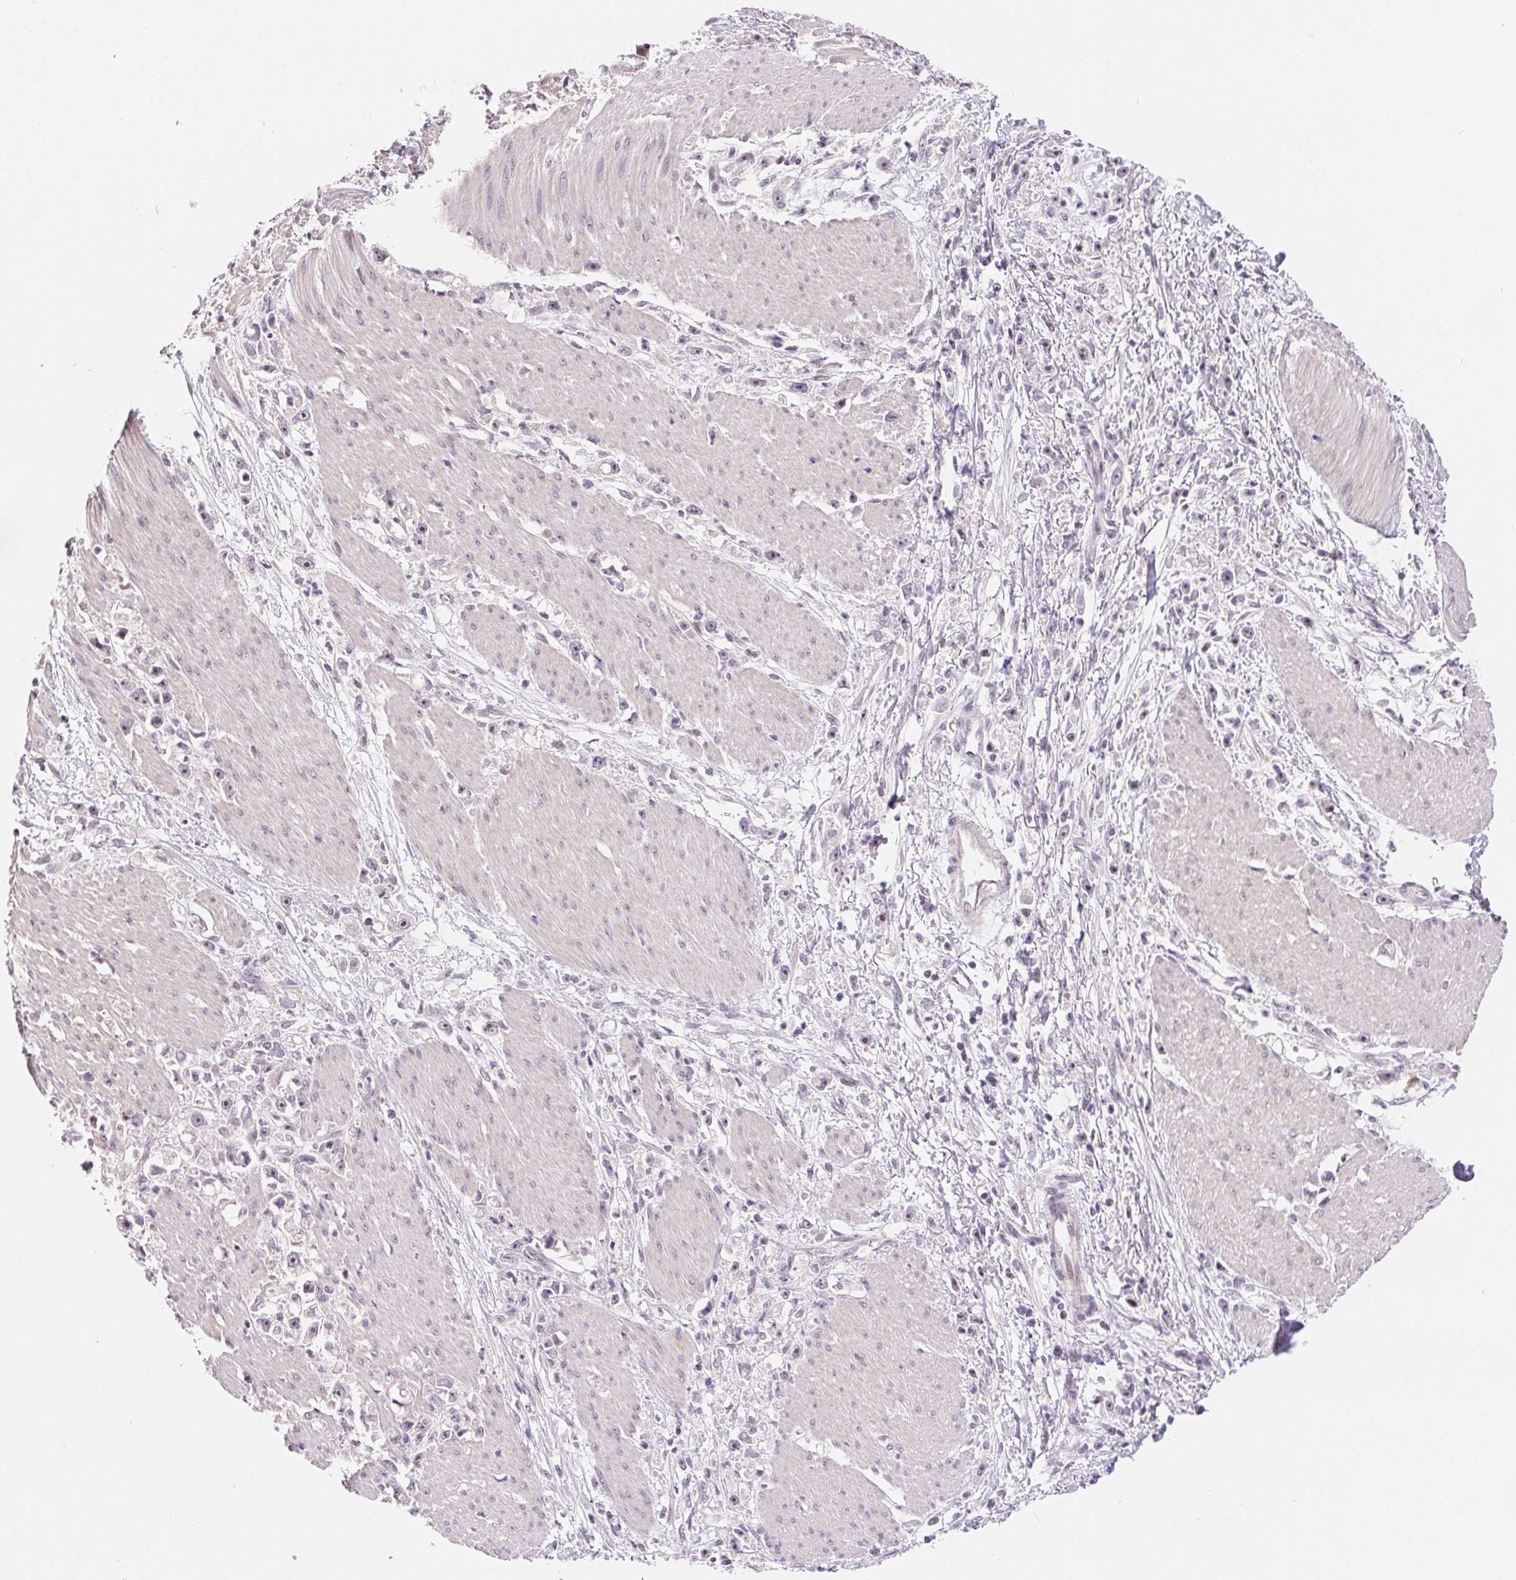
{"staining": {"intensity": "moderate", "quantity": "<25%", "location": "nuclear"}, "tissue": "stomach cancer", "cell_type": "Tumor cells", "image_type": "cancer", "snomed": [{"axis": "morphology", "description": "Adenocarcinoma, NOS"}, {"axis": "topography", "description": "Stomach"}], "caption": "Stomach adenocarcinoma tissue exhibits moderate nuclear expression in about <25% of tumor cells, visualized by immunohistochemistry.", "gene": "LCA5L", "patient": {"sex": "female", "age": 59}}